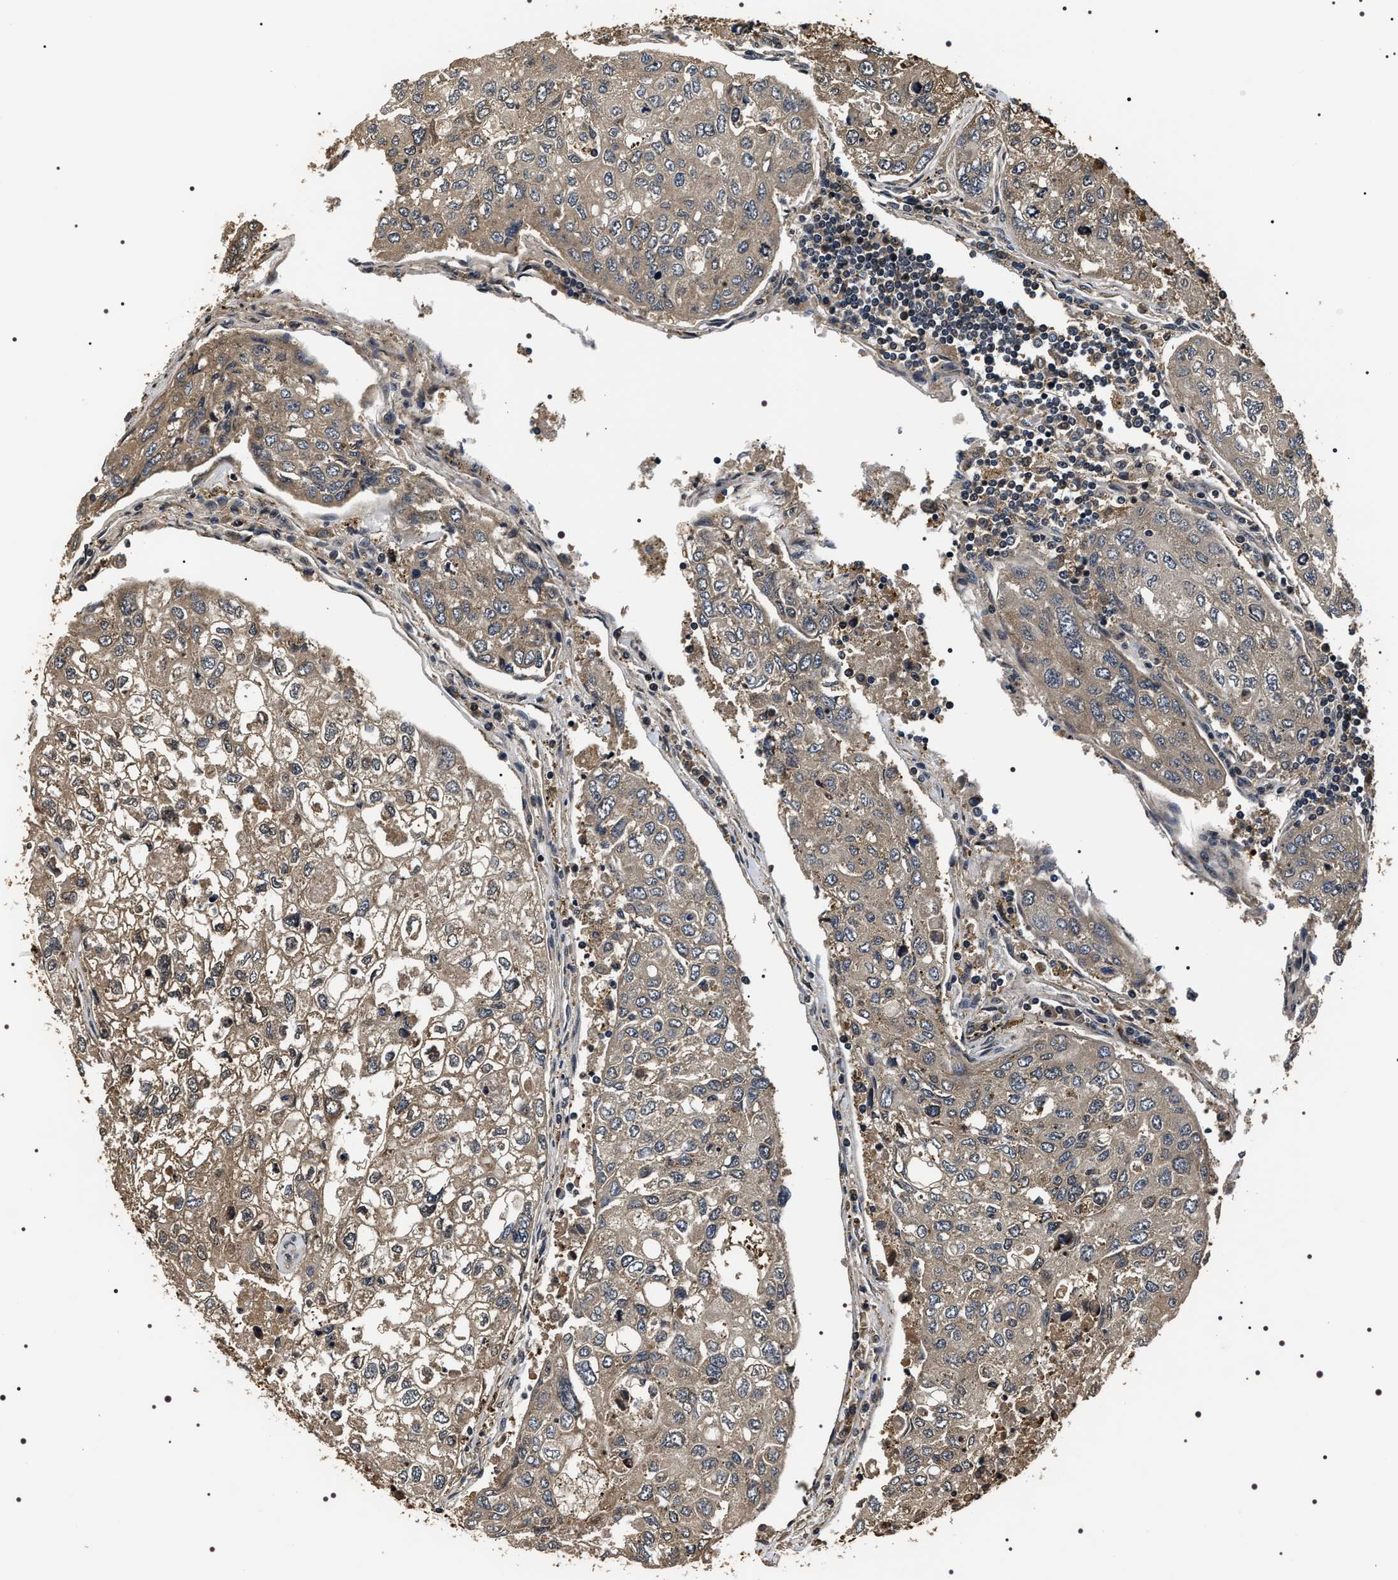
{"staining": {"intensity": "moderate", "quantity": "25%-75%", "location": "cytoplasmic/membranous"}, "tissue": "urothelial cancer", "cell_type": "Tumor cells", "image_type": "cancer", "snomed": [{"axis": "morphology", "description": "Urothelial carcinoma, High grade"}, {"axis": "topography", "description": "Lymph node"}, {"axis": "topography", "description": "Urinary bladder"}], "caption": "IHC of human urothelial cancer reveals medium levels of moderate cytoplasmic/membranous staining in about 25%-75% of tumor cells.", "gene": "ARHGAP22", "patient": {"sex": "male", "age": 51}}